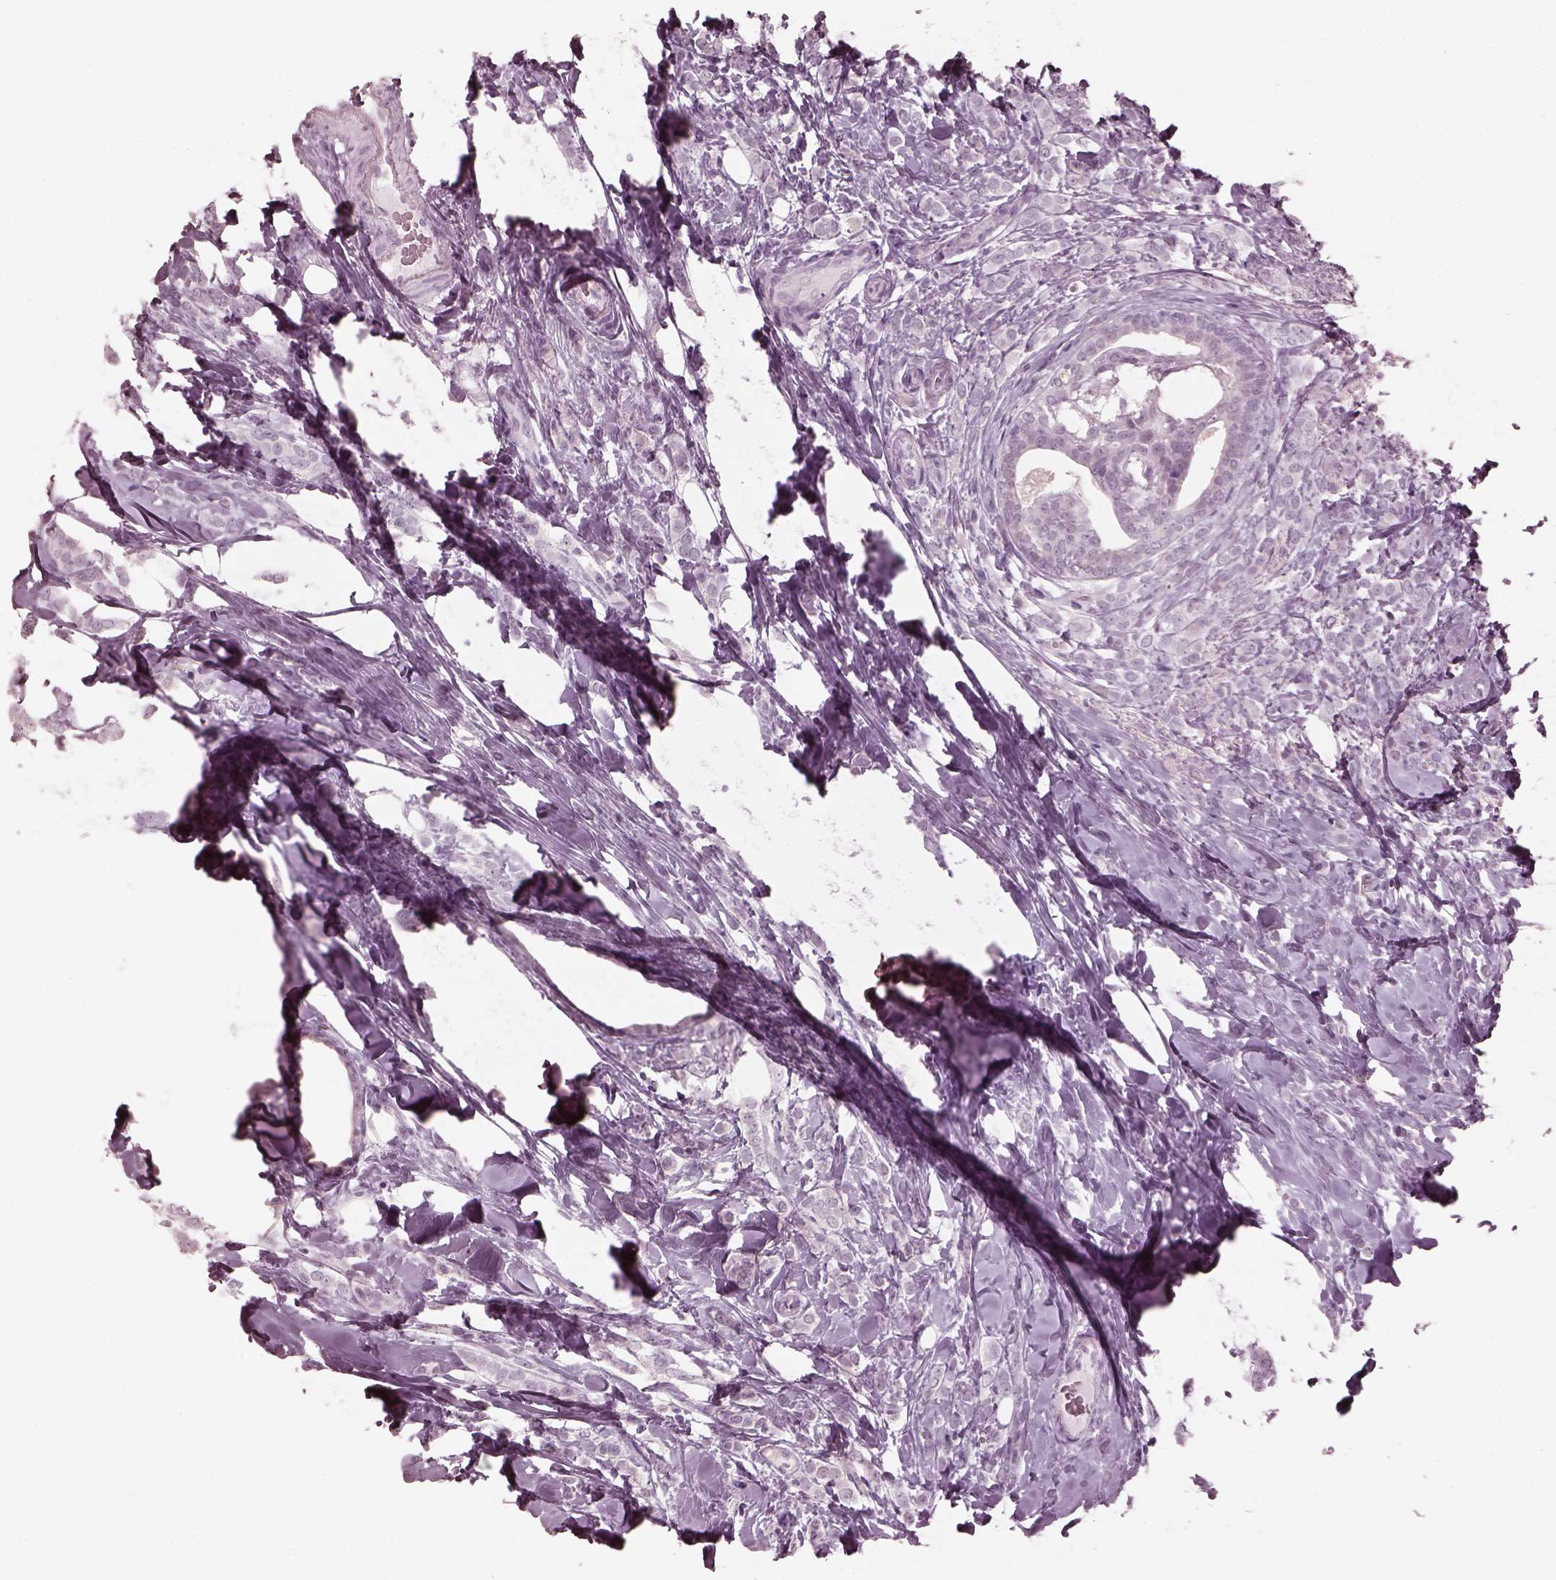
{"staining": {"intensity": "negative", "quantity": "none", "location": "none"}, "tissue": "breast cancer", "cell_type": "Tumor cells", "image_type": "cancer", "snomed": [{"axis": "morphology", "description": "Lobular carcinoma"}, {"axis": "topography", "description": "Breast"}], "caption": "Breast cancer was stained to show a protein in brown. There is no significant staining in tumor cells.", "gene": "C2orf81", "patient": {"sex": "female", "age": 49}}